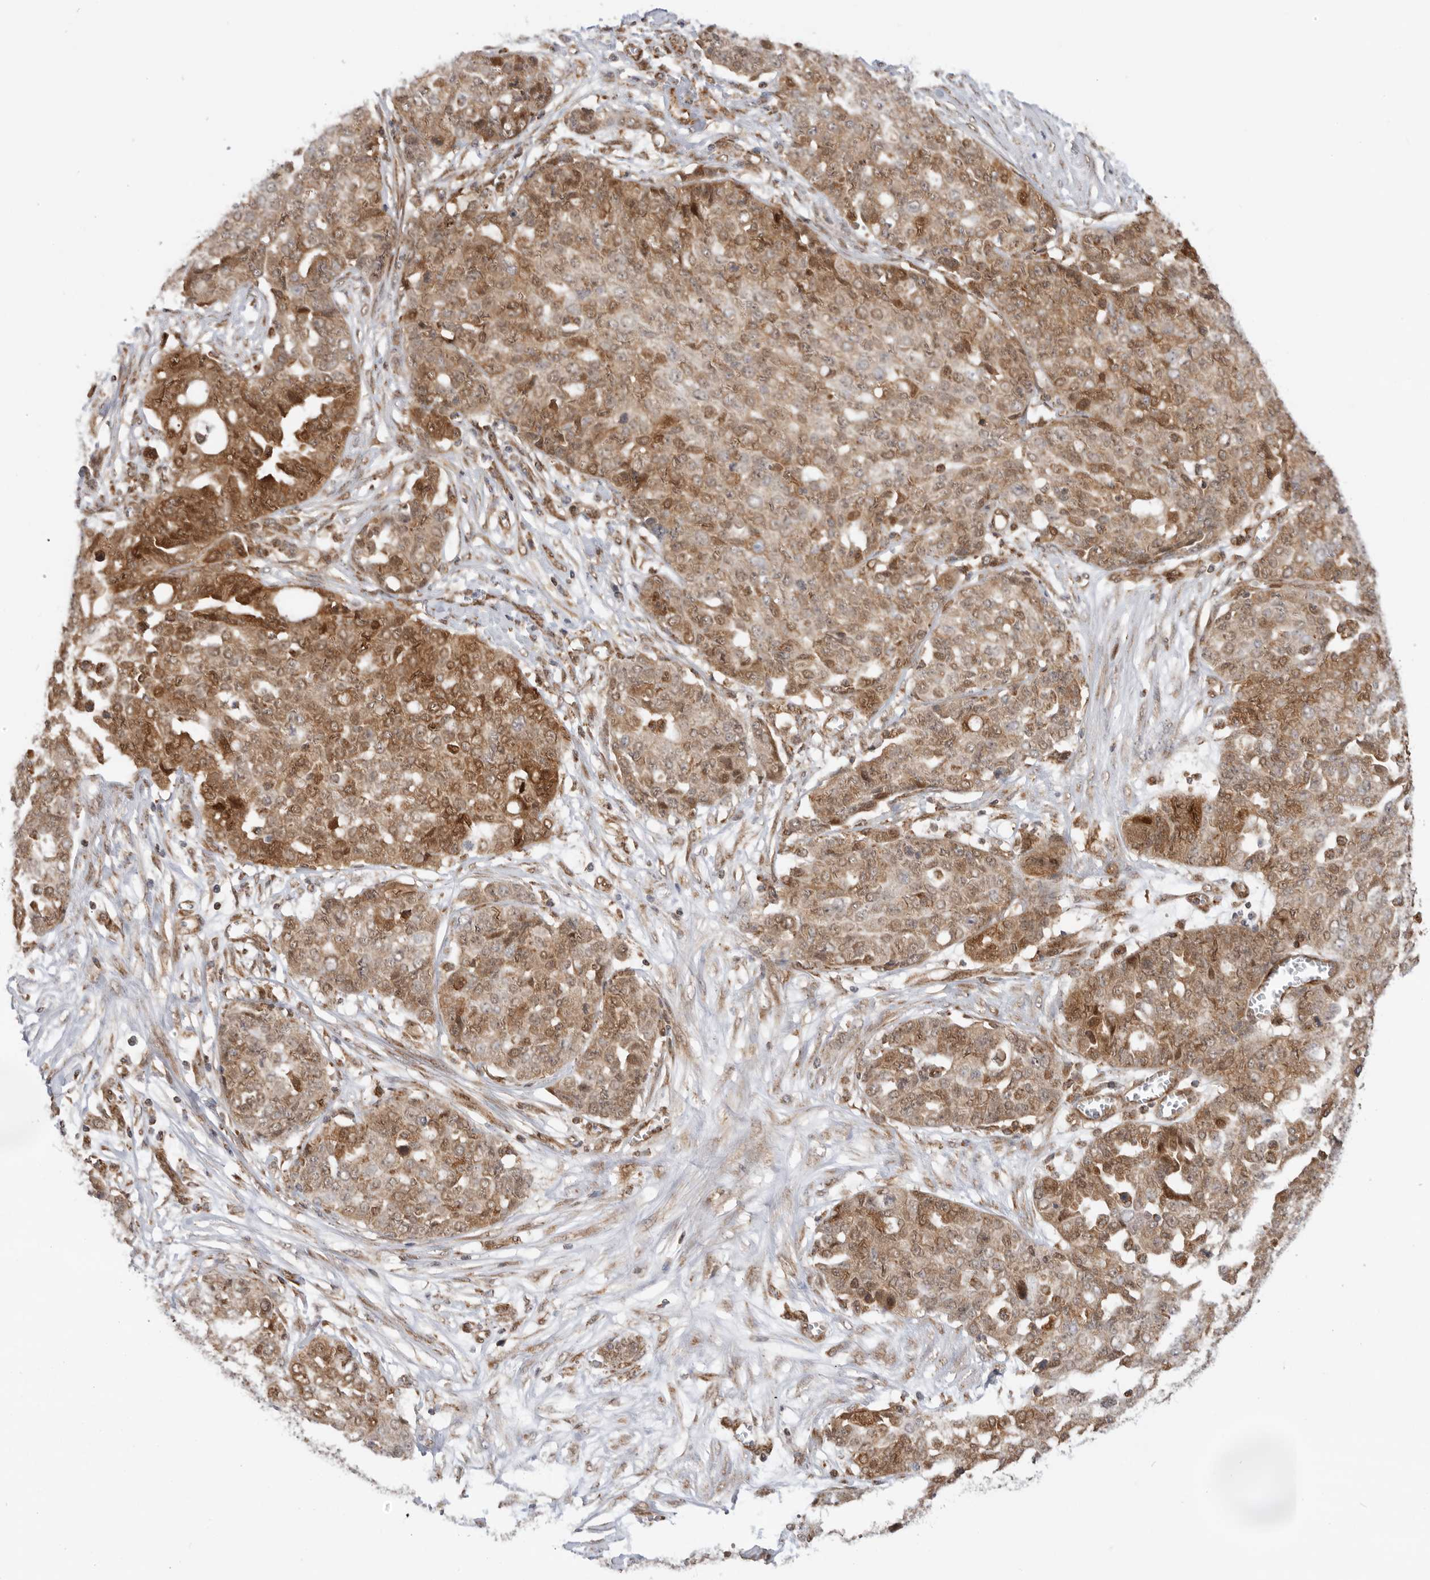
{"staining": {"intensity": "moderate", "quantity": ">75%", "location": "cytoplasmic/membranous,nuclear"}, "tissue": "ovarian cancer", "cell_type": "Tumor cells", "image_type": "cancer", "snomed": [{"axis": "morphology", "description": "Cystadenocarcinoma, serous, NOS"}, {"axis": "topography", "description": "Soft tissue"}, {"axis": "topography", "description": "Ovary"}], "caption": "A high-resolution histopathology image shows immunohistochemistry (IHC) staining of serous cystadenocarcinoma (ovarian), which exhibits moderate cytoplasmic/membranous and nuclear positivity in approximately >75% of tumor cells. (Brightfield microscopy of DAB IHC at high magnification).", "gene": "DCAF8", "patient": {"sex": "female", "age": 57}}